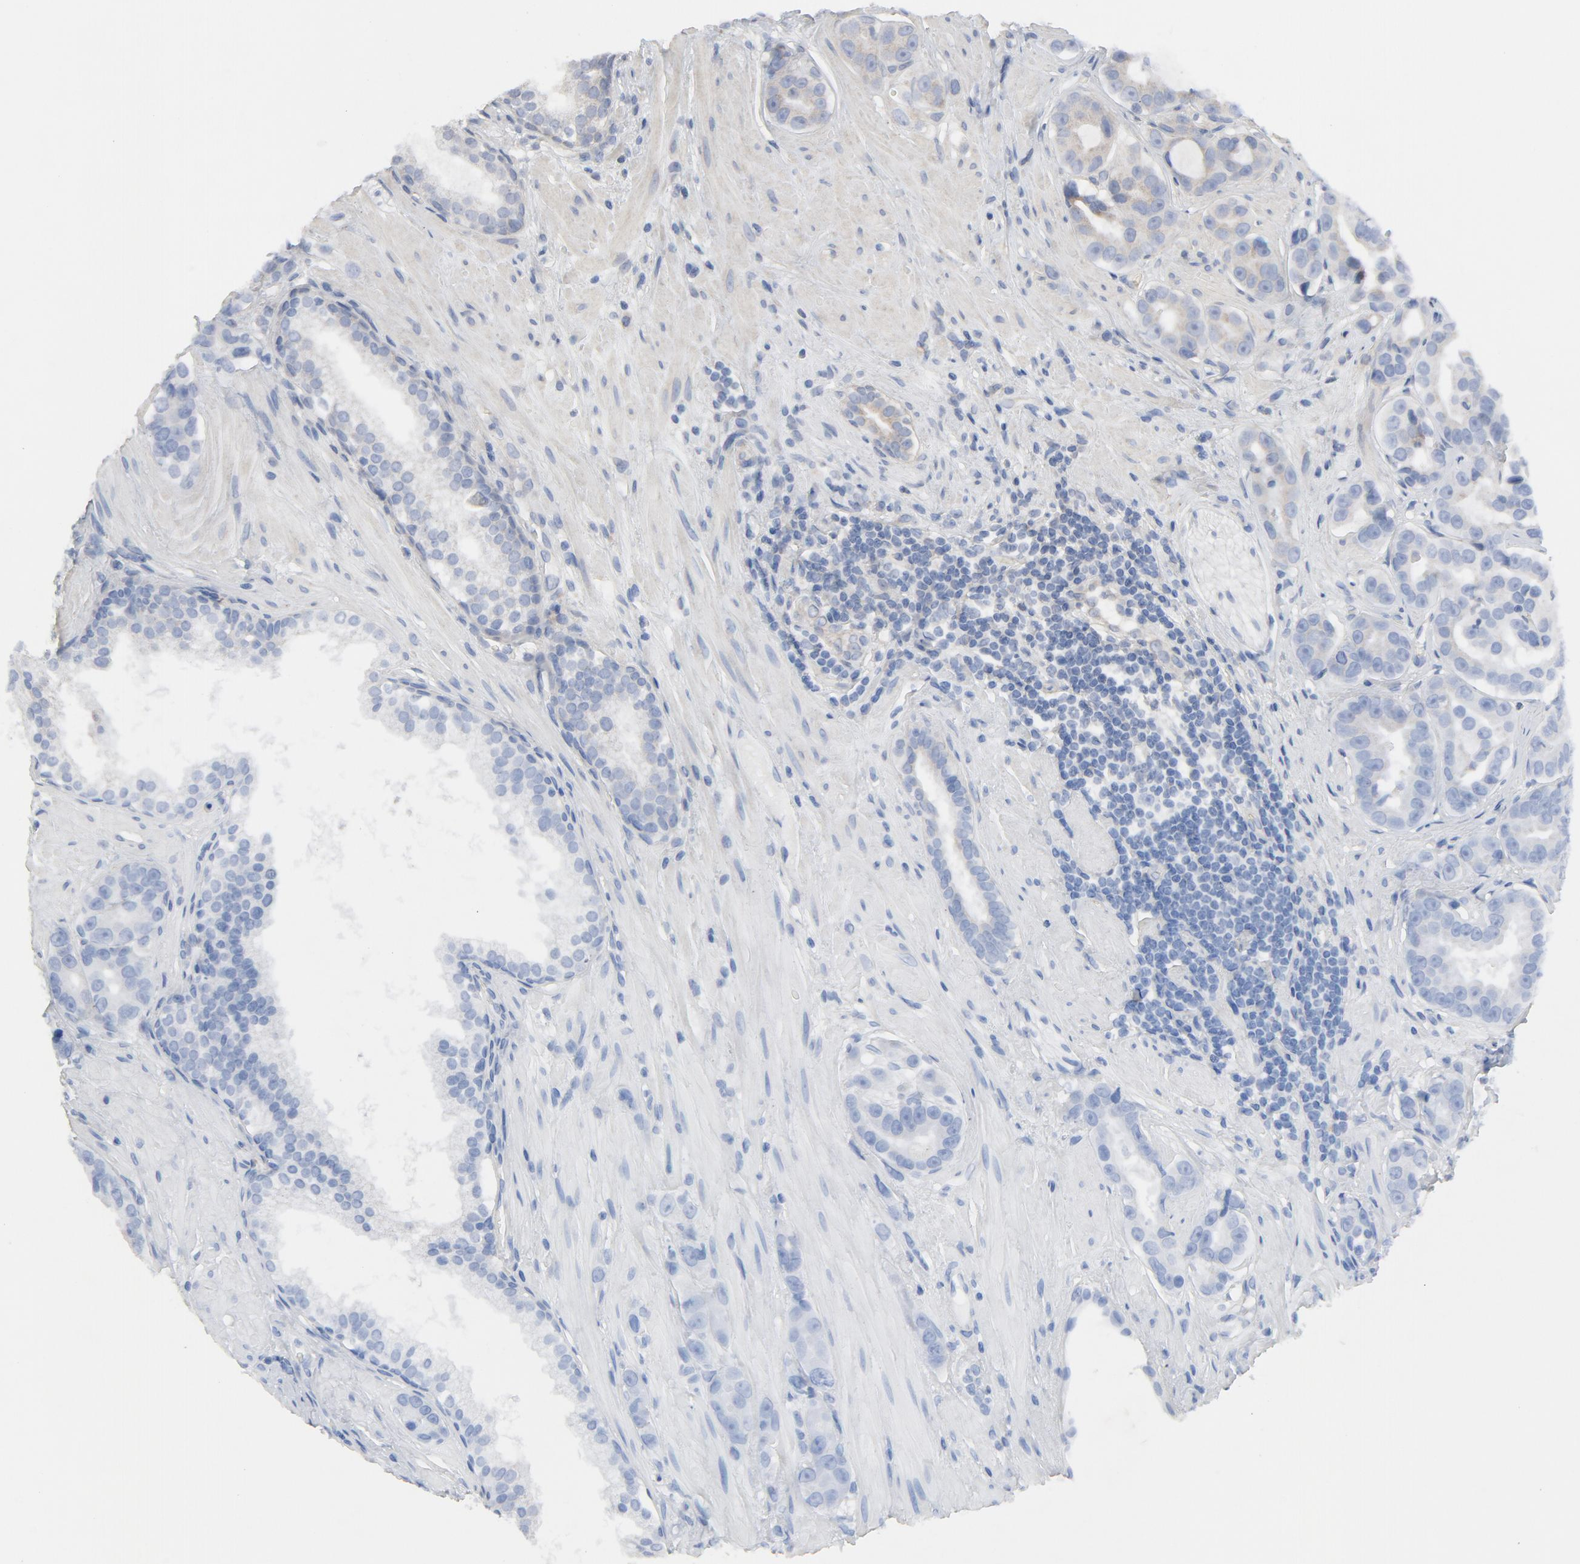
{"staining": {"intensity": "weak", "quantity": "25%-75%", "location": "cytoplasmic/membranous"}, "tissue": "prostate cancer", "cell_type": "Tumor cells", "image_type": "cancer", "snomed": [{"axis": "morphology", "description": "Adenocarcinoma, Low grade"}, {"axis": "topography", "description": "Prostate"}], "caption": "An immunohistochemistry image of neoplastic tissue is shown. Protein staining in brown shows weak cytoplasmic/membranous positivity in adenocarcinoma (low-grade) (prostate) within tumor cells.", "gene": "C14orf119", "patient": {"sex": "male", "age": 59}}